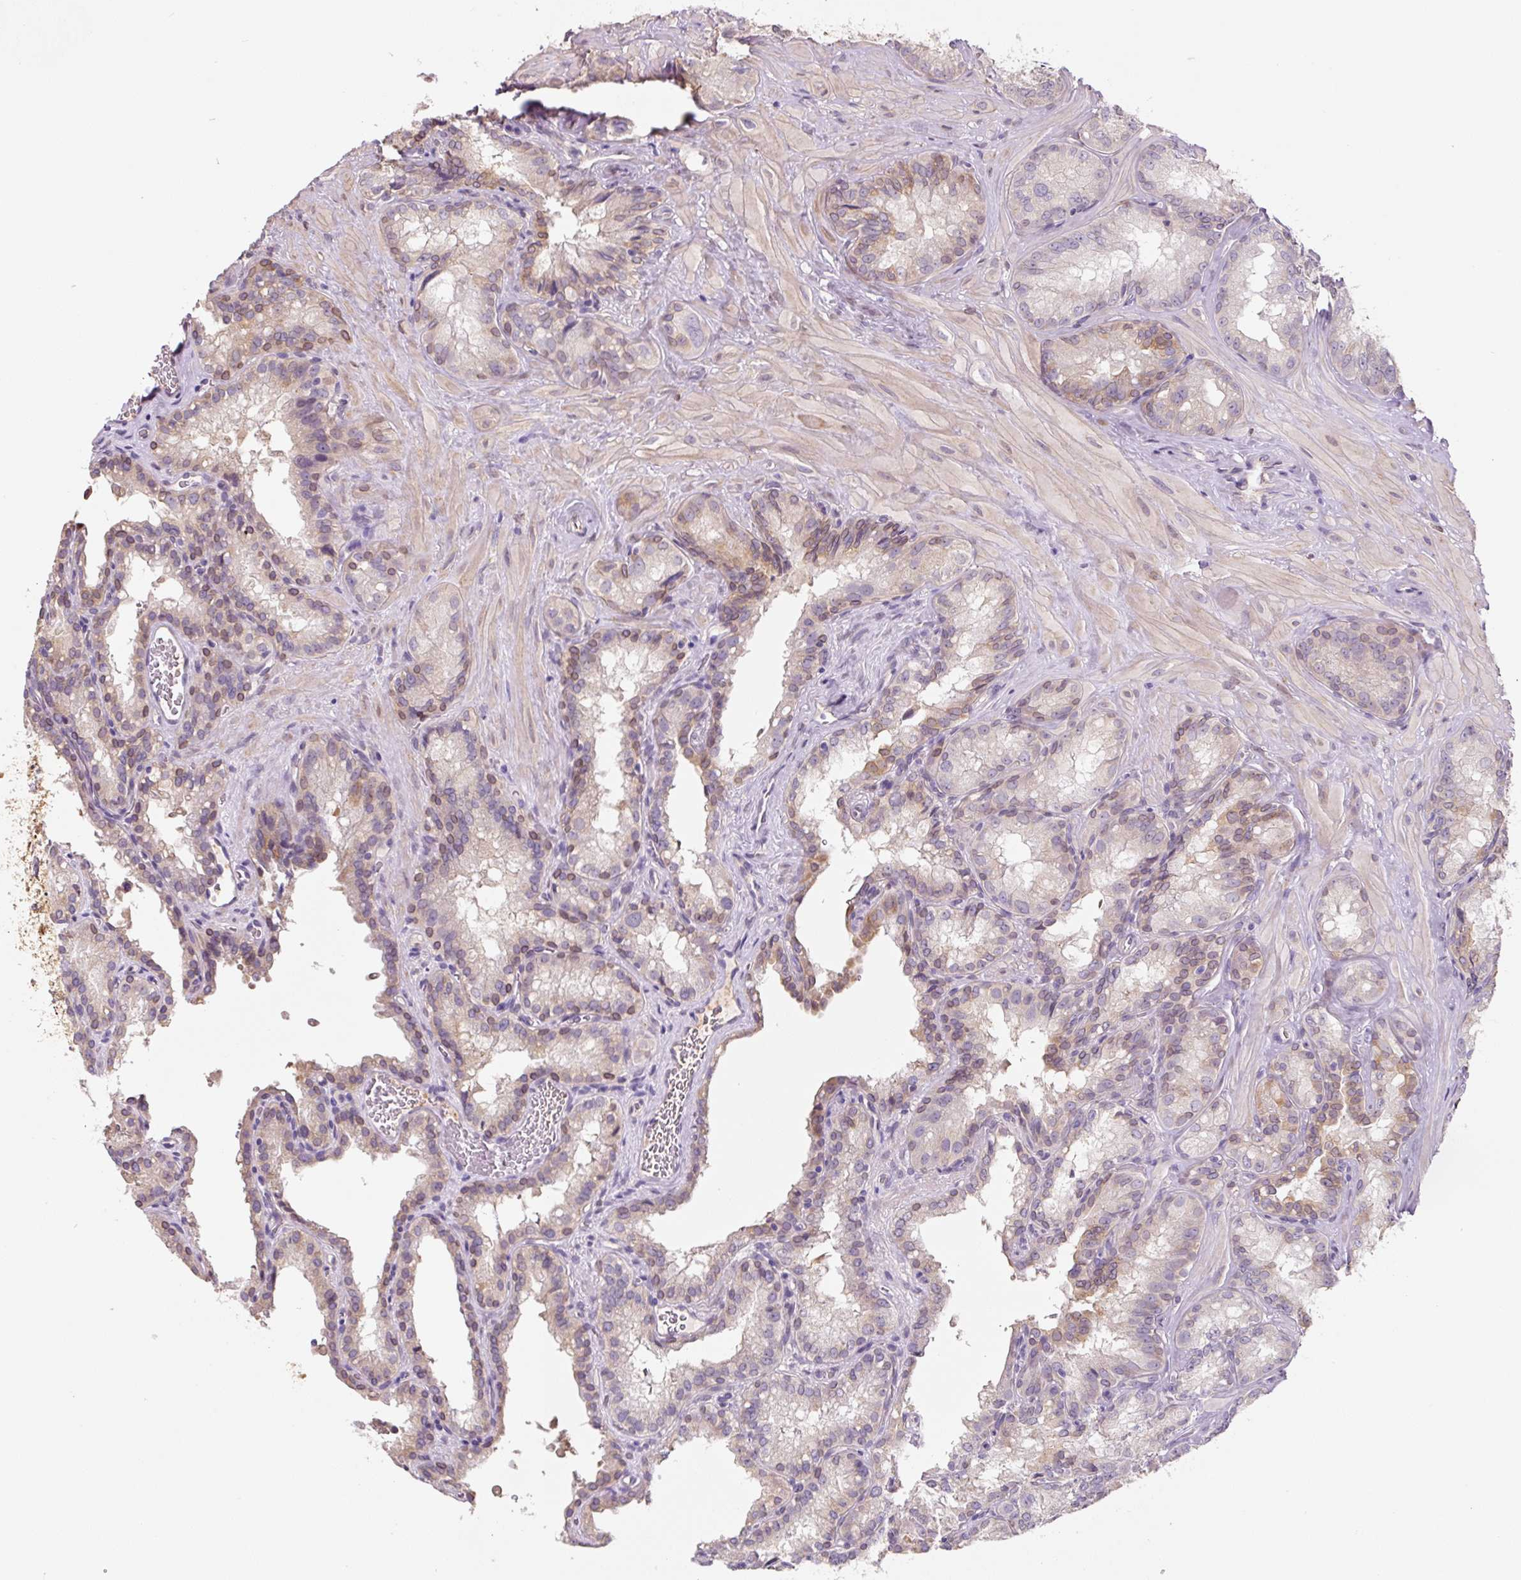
{"staining": {"intensity": "weak", "quantity": "25%-75%", "location": "cytoplasmic/membranous"}, "tissue": "seminal vesicle", "cell_type": "Glandular cells", "image_type": "normal", "snomed": [{"axis": "morphology", "description": "Normal tissue, NOS"}, {"axis": "topography", "description": "Seminal veicle"}], "caption": "This photomicrograph demonstrates immunohistochemistry staining of benign seminal vesicle, with low weak cytoplasmic/membranous expression in approximately 25%-75% of glandular cells.", "gene": "ASRGL1", "patient": {"sex": "male", "age": 47}}